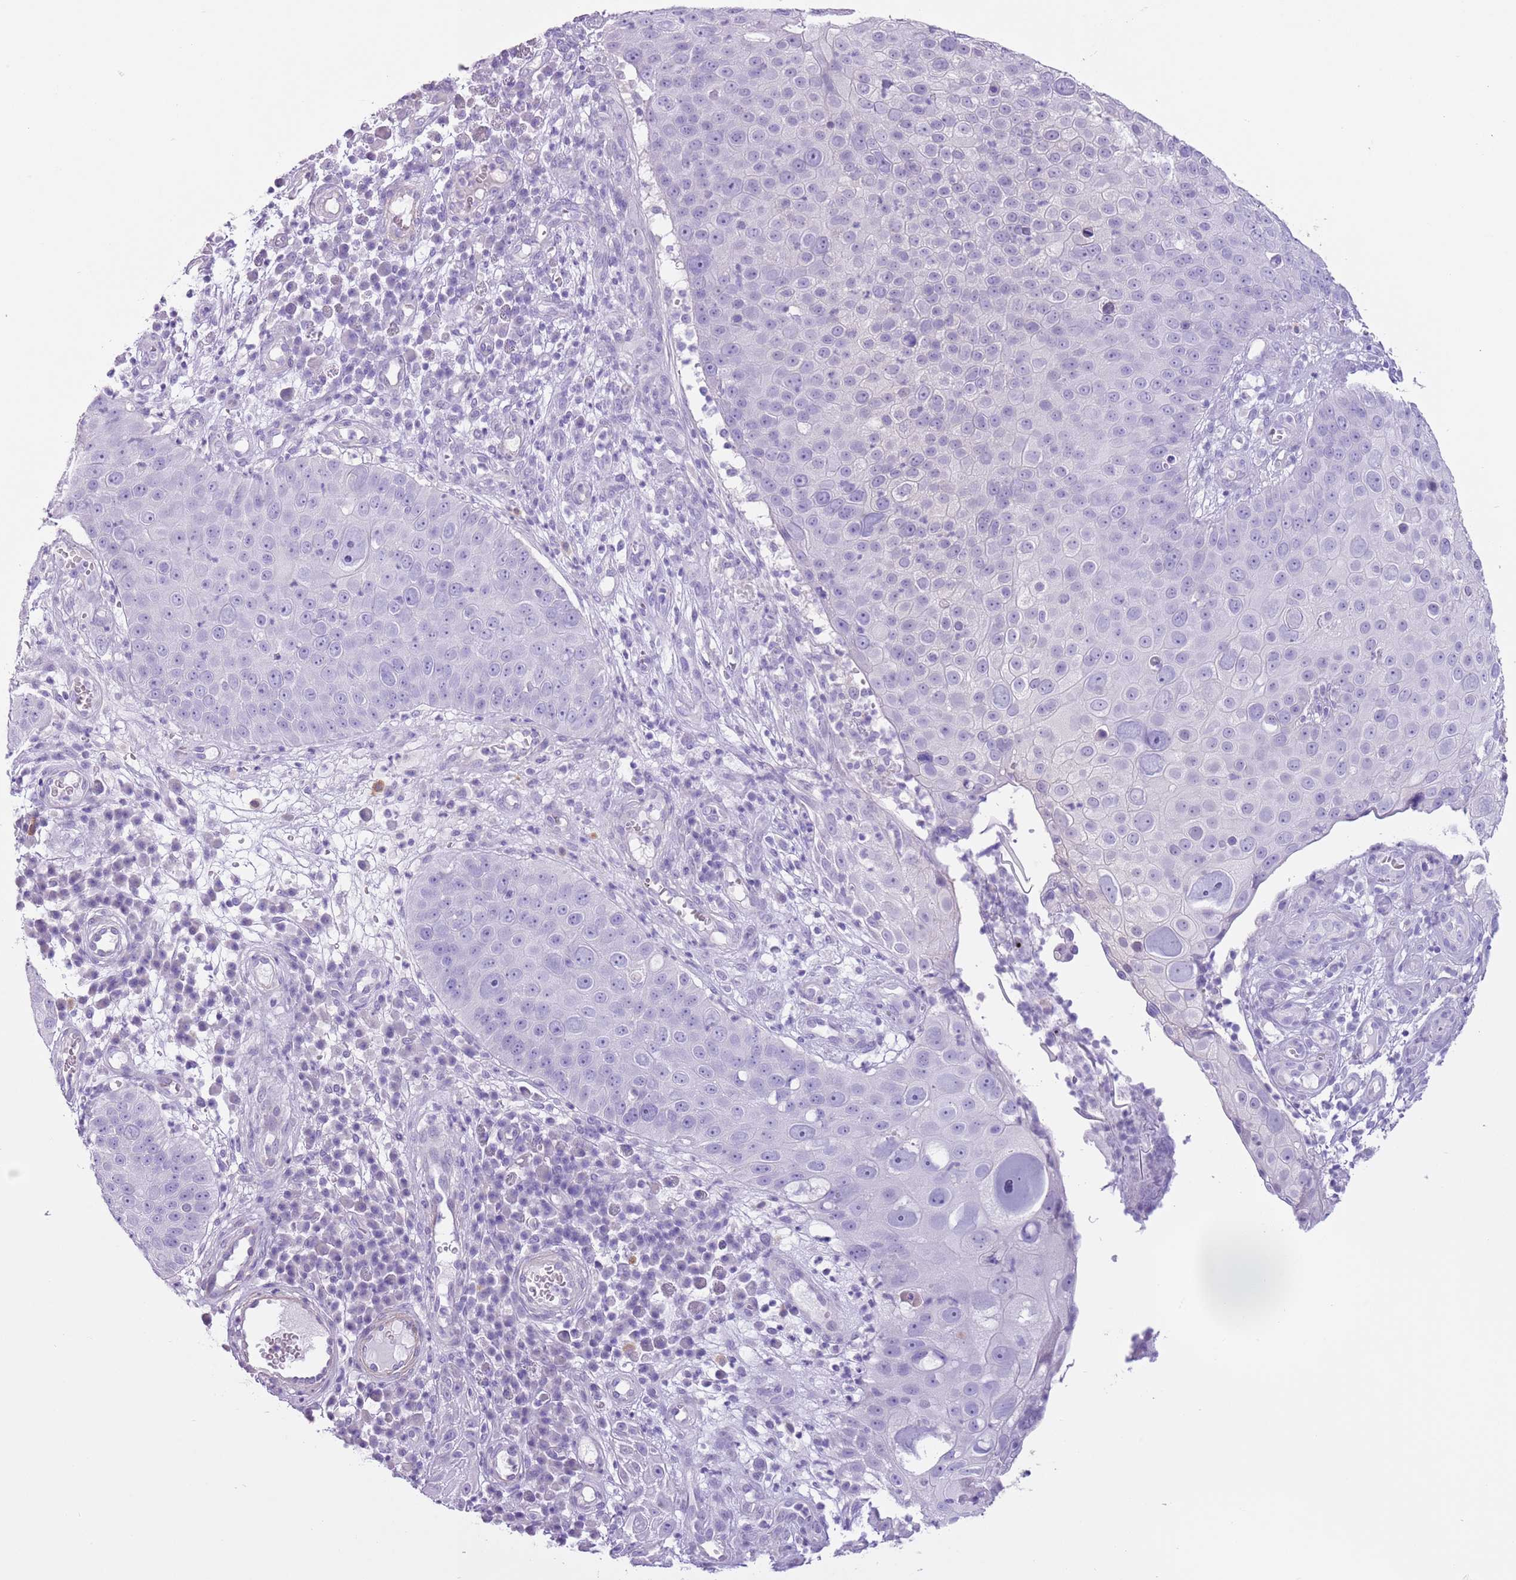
{"staining": {"intensity": "negative", "quantity": "none", "location": "none"}, "tissue": "skin cancer", "cell_type": "Tumor cells", "image_type": "cancer", "snomed": [{"axis": "morphology", "description": "Squamous cell carcinoma, NOS"}, {"axis": "topography", "description": "Skin"}], "caption": "Photomicrograph shows no protein expression in tumor cells of skin squamous cell carcinoma tissue.", "gene": "SLC7A14", "patient": {"sex": "male", "age": 71}}